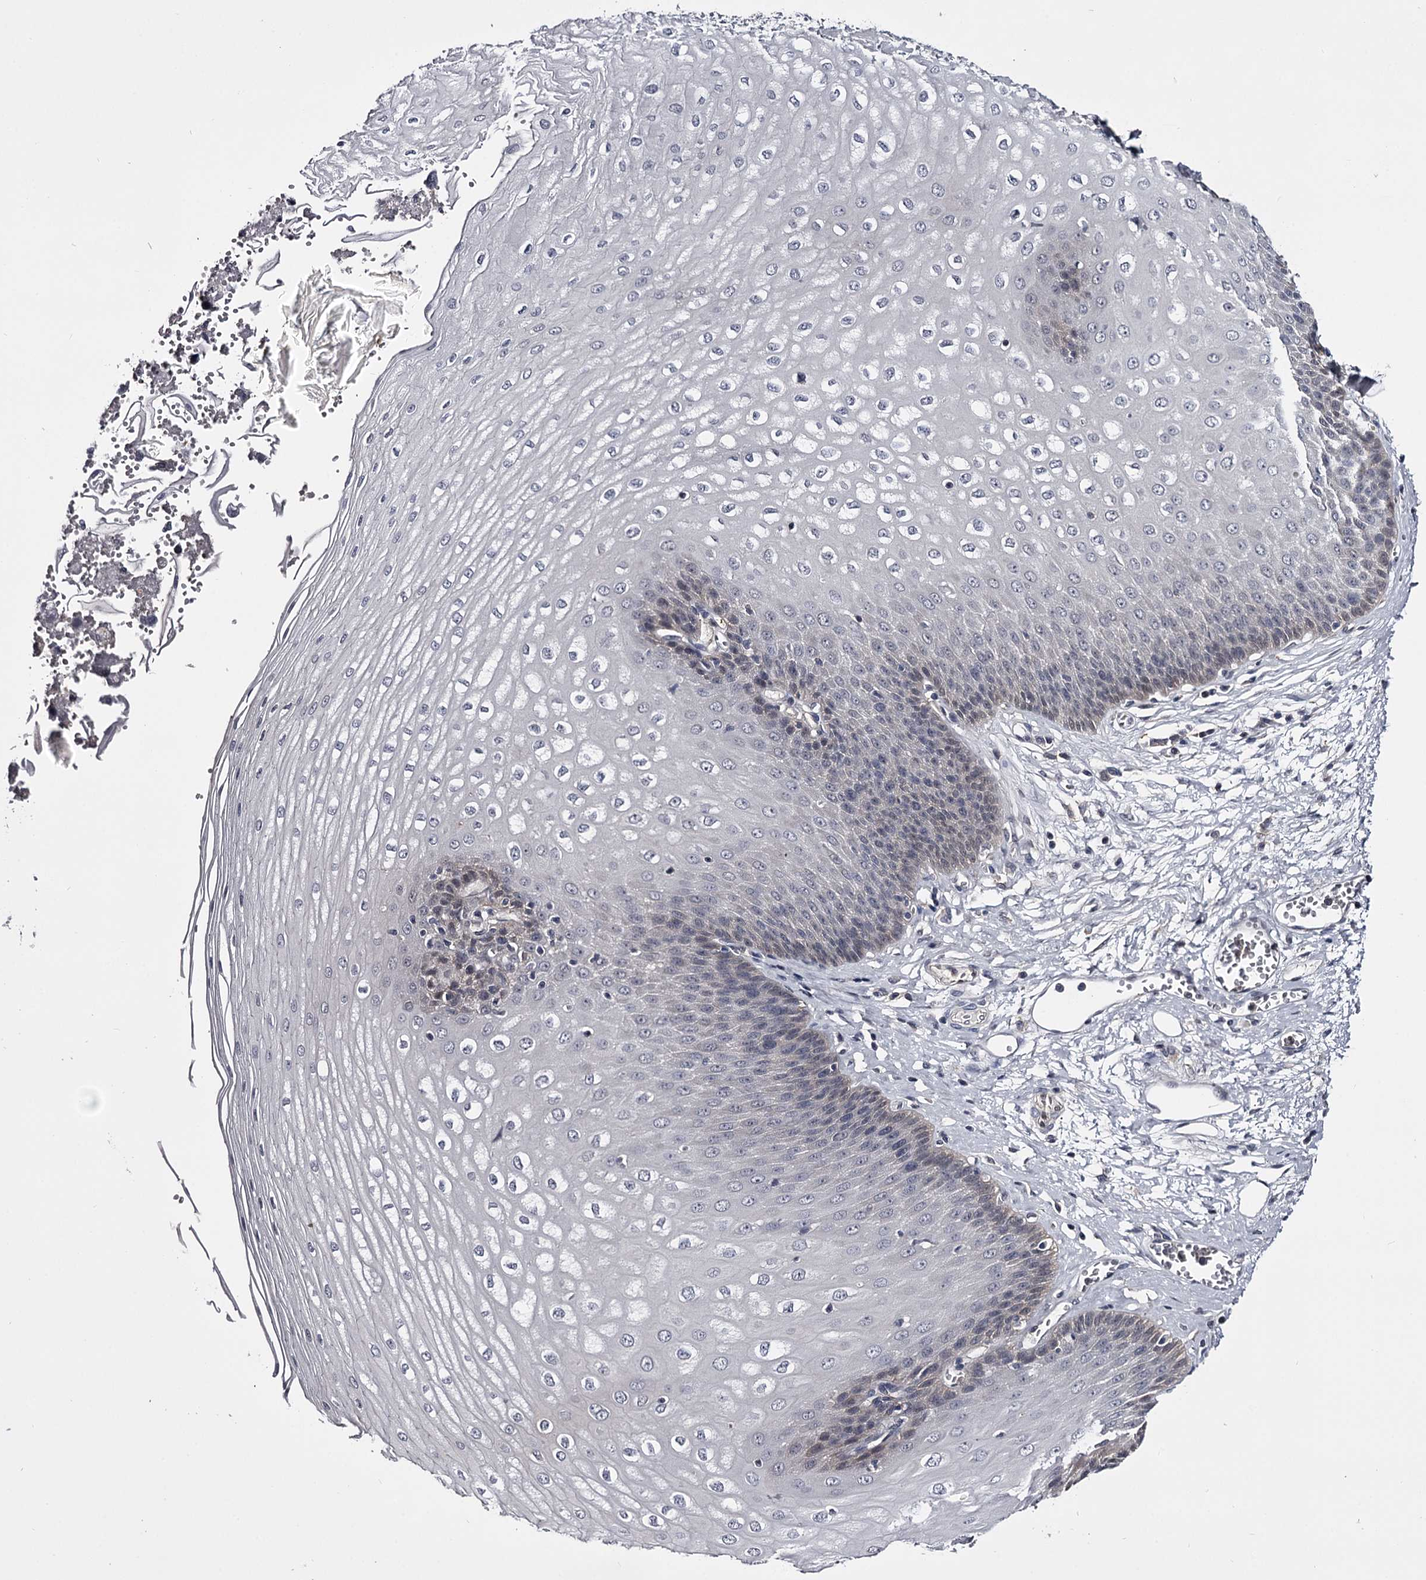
{"staining": {"intensity": "weak", "quantity": "<25%", "location": "cytoplasmic/membranous"}, "tissue": "esophagus", "cell_type": "Squamous epithelial cells", "image_type": "normal", "snomed": [{"axis": "morphology", "description": "Normal tissue, NOS"}, {"axis": "topography", "description": "Esophagus"}], "caption": "IHC micrograph of normal esophagus: esophagus stained with DAB exhibits no significant protein positivity in squamous epithelial cells. The staining is performed using DAB brown chromogen with nuclei counter-stained in using hematoxylin.", "gene": "GSTO1", "patient": {"sex": "male", "age": 60}}